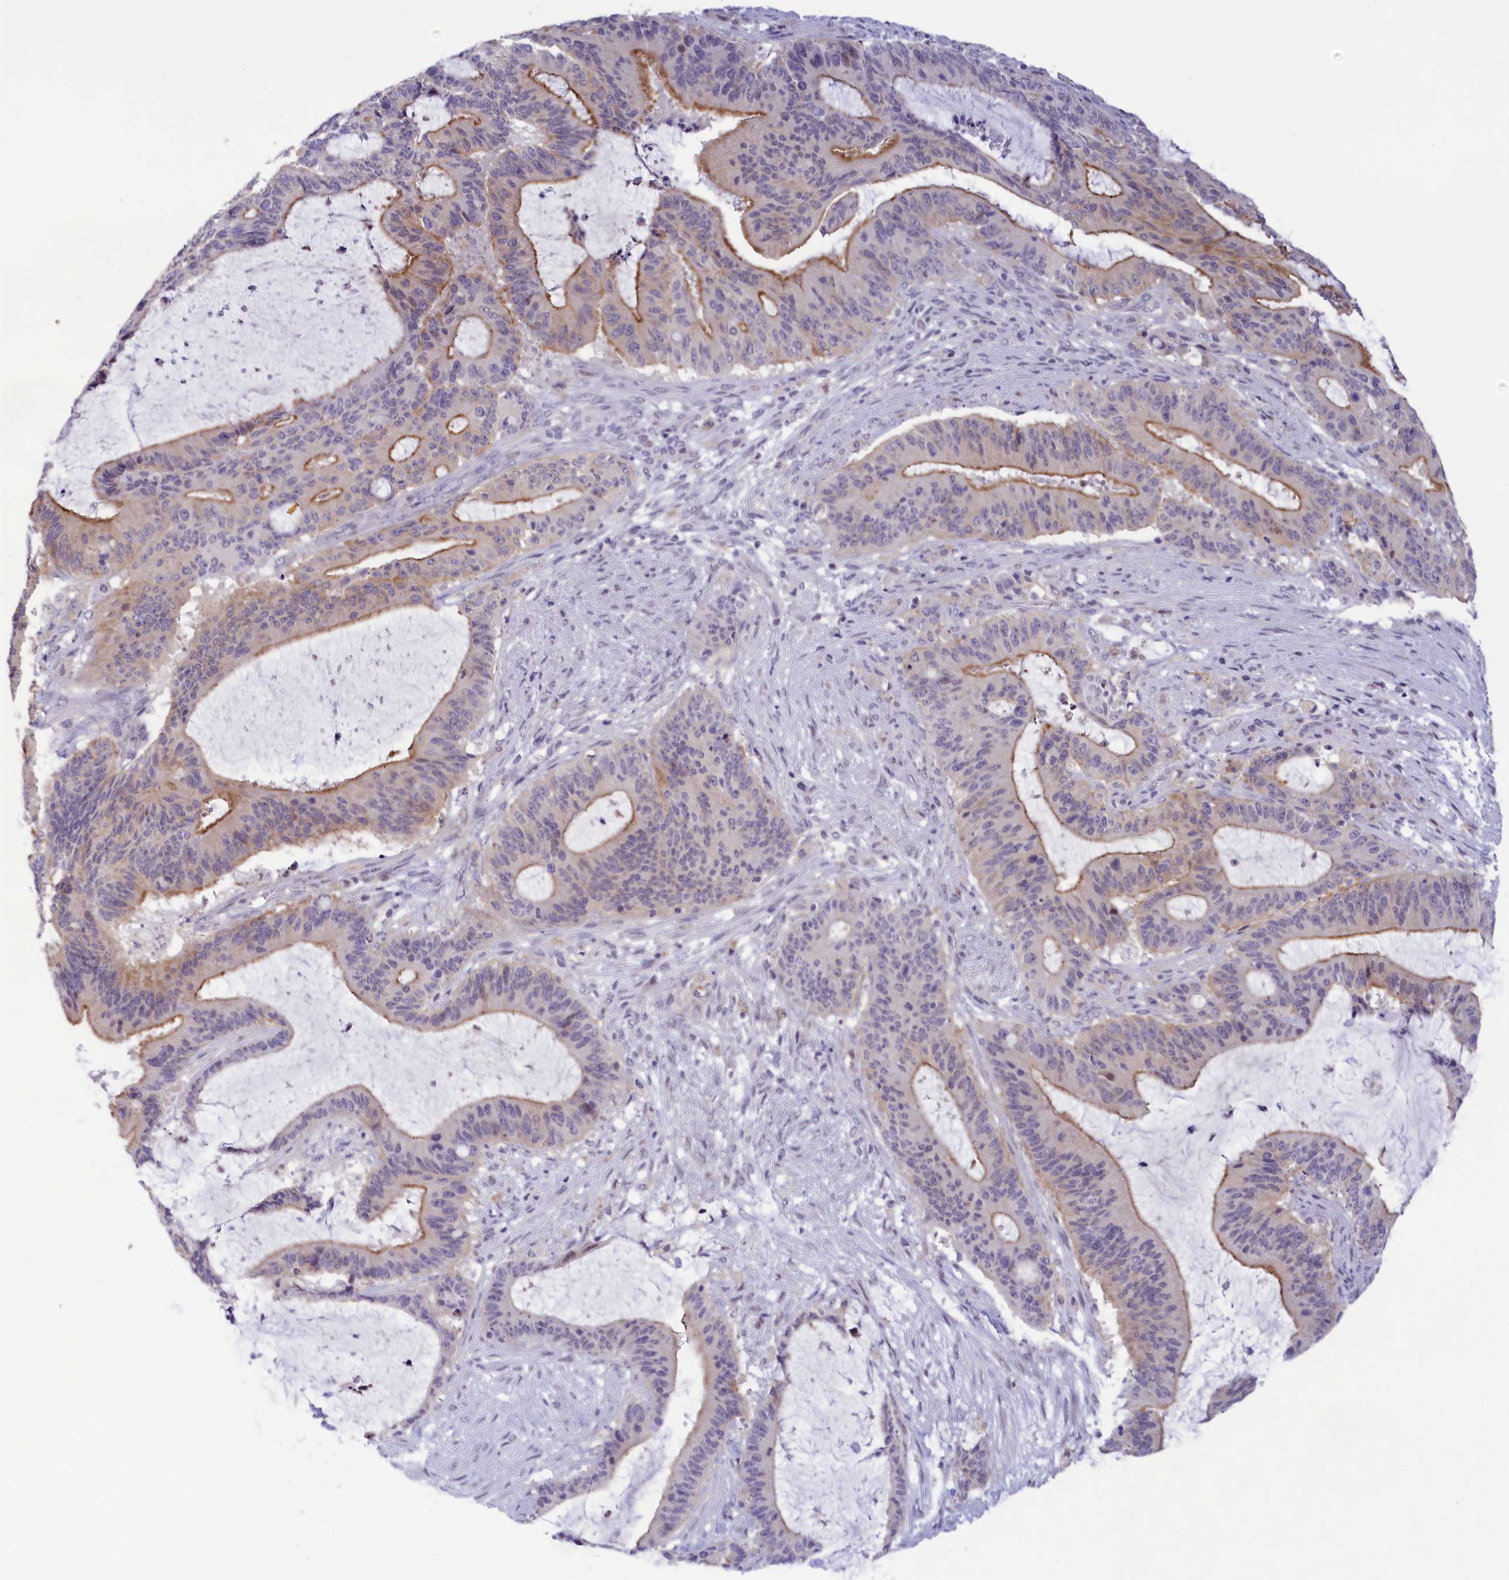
{"staining": {"intensity": "moderate", "quantity": "25%-75%", "location": "cytoplasmic/membranous"}, "tissue": "liver cancer", "cell_type": "Tumor cells", "image_type": "cancer", "snomed": [{"axis": "morphology", "description": "Normal tissue, NOS"}, {"axis": "morphology", "description": "Cholangiocarcinoma"}, {"axis": "topography", "description": "Liver"}, {"axis": "topography", "description": "Peripheral nerve tissue"}], "caption": "Cholangiocarcinoma (liver) stained with DAB (3,3'-diaminobenzidine) immunohistochemistry (IHC) demonstrates medium levels of moderate cytoplasmic/membranous positivity in about 25%-75% of tumor cells.", "gene": "CORO2A", "patient": {"sex": "female", "age": 73}}